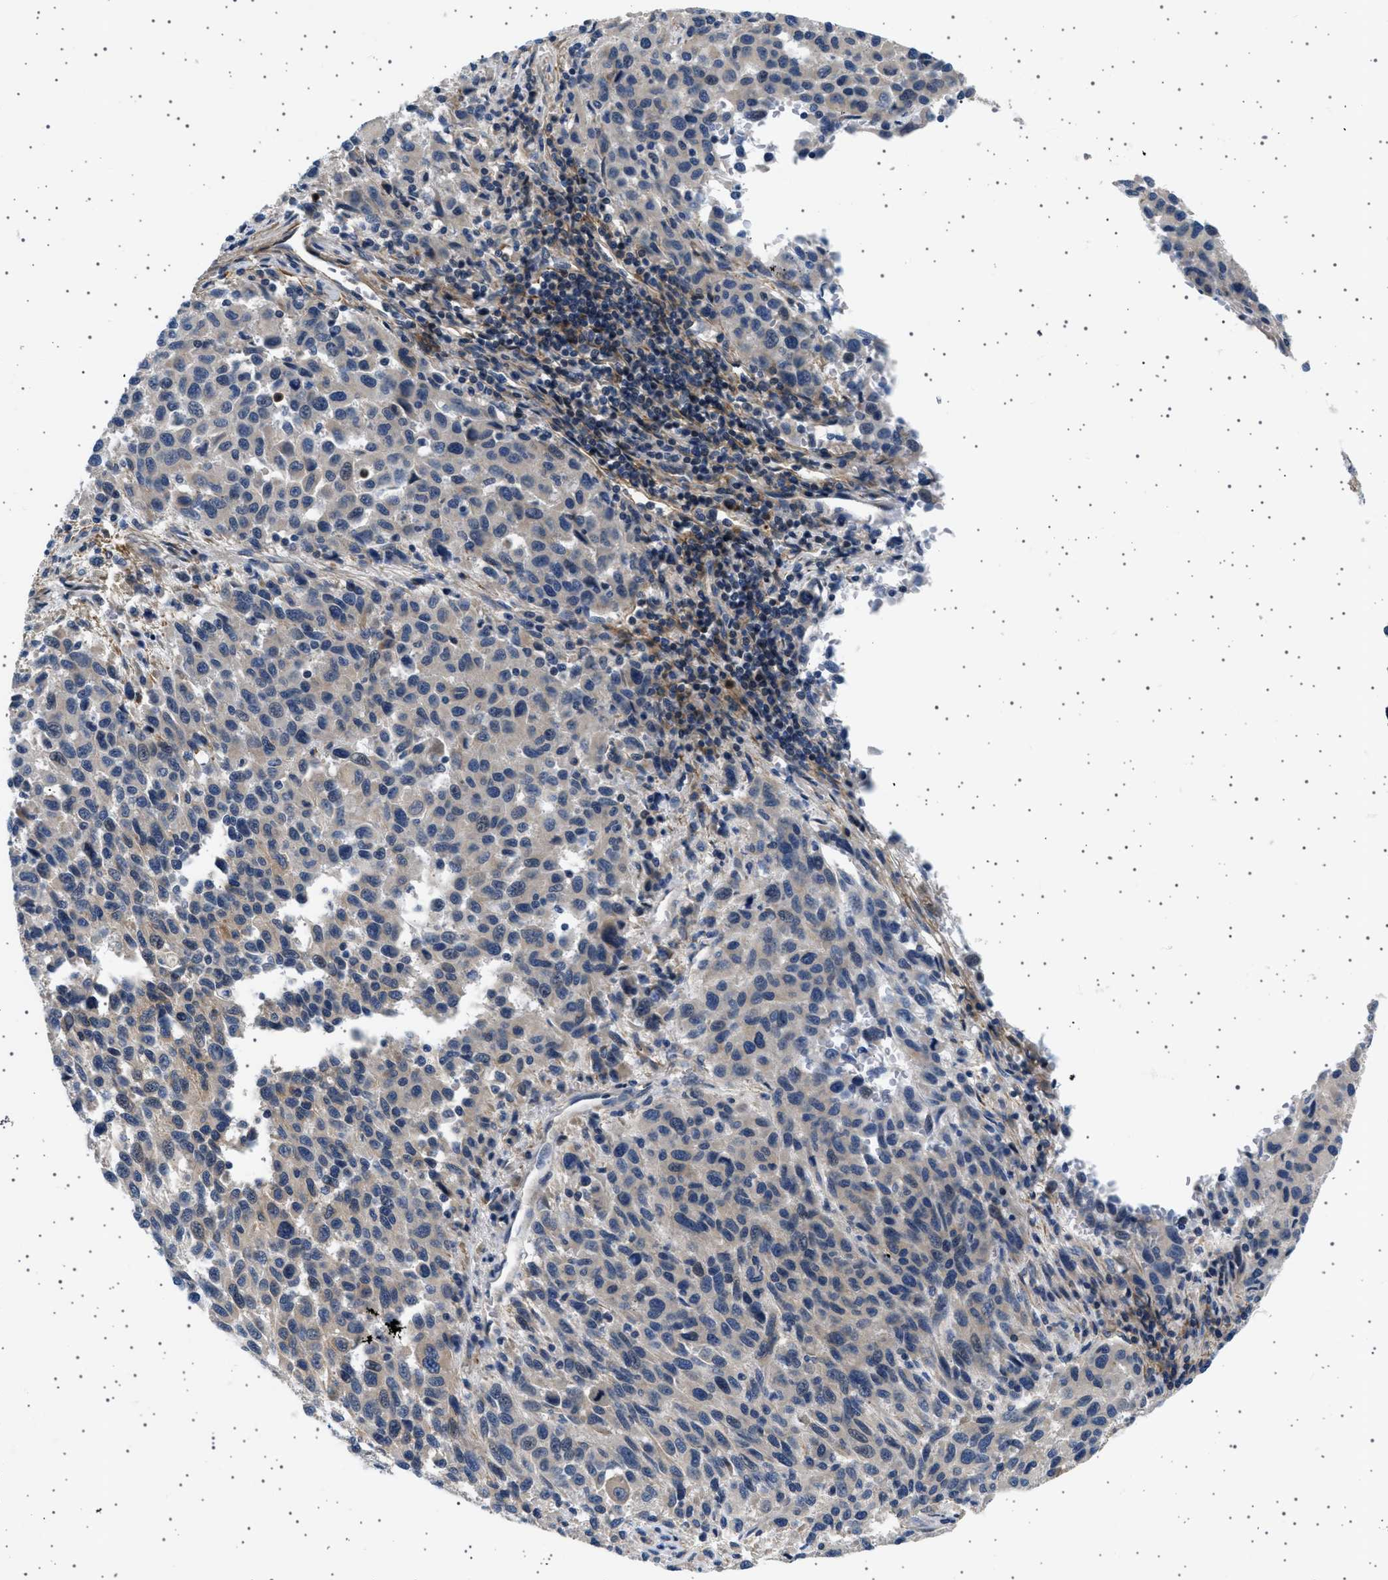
{"staining": {"intensity": "negative", "quantity": "none", "location": "none"}, "tissue": "melanoma", "cell_type": "Tumor cells", "image_type": "cancer", "snomed": [{"axis": "morphology", "description": "Malignant melanoma, Metastatic site"}, {"axis": "topography", "description": "Lymph node"}], "caption": "An immunohistochemistry image of malignant melanoma (metastatic site) is shown. There is no staining in tumor cells of malignant melanoma (metastatic site).", "gene": "PLPP6", "patient": {"sex": "male", "age": 61}}